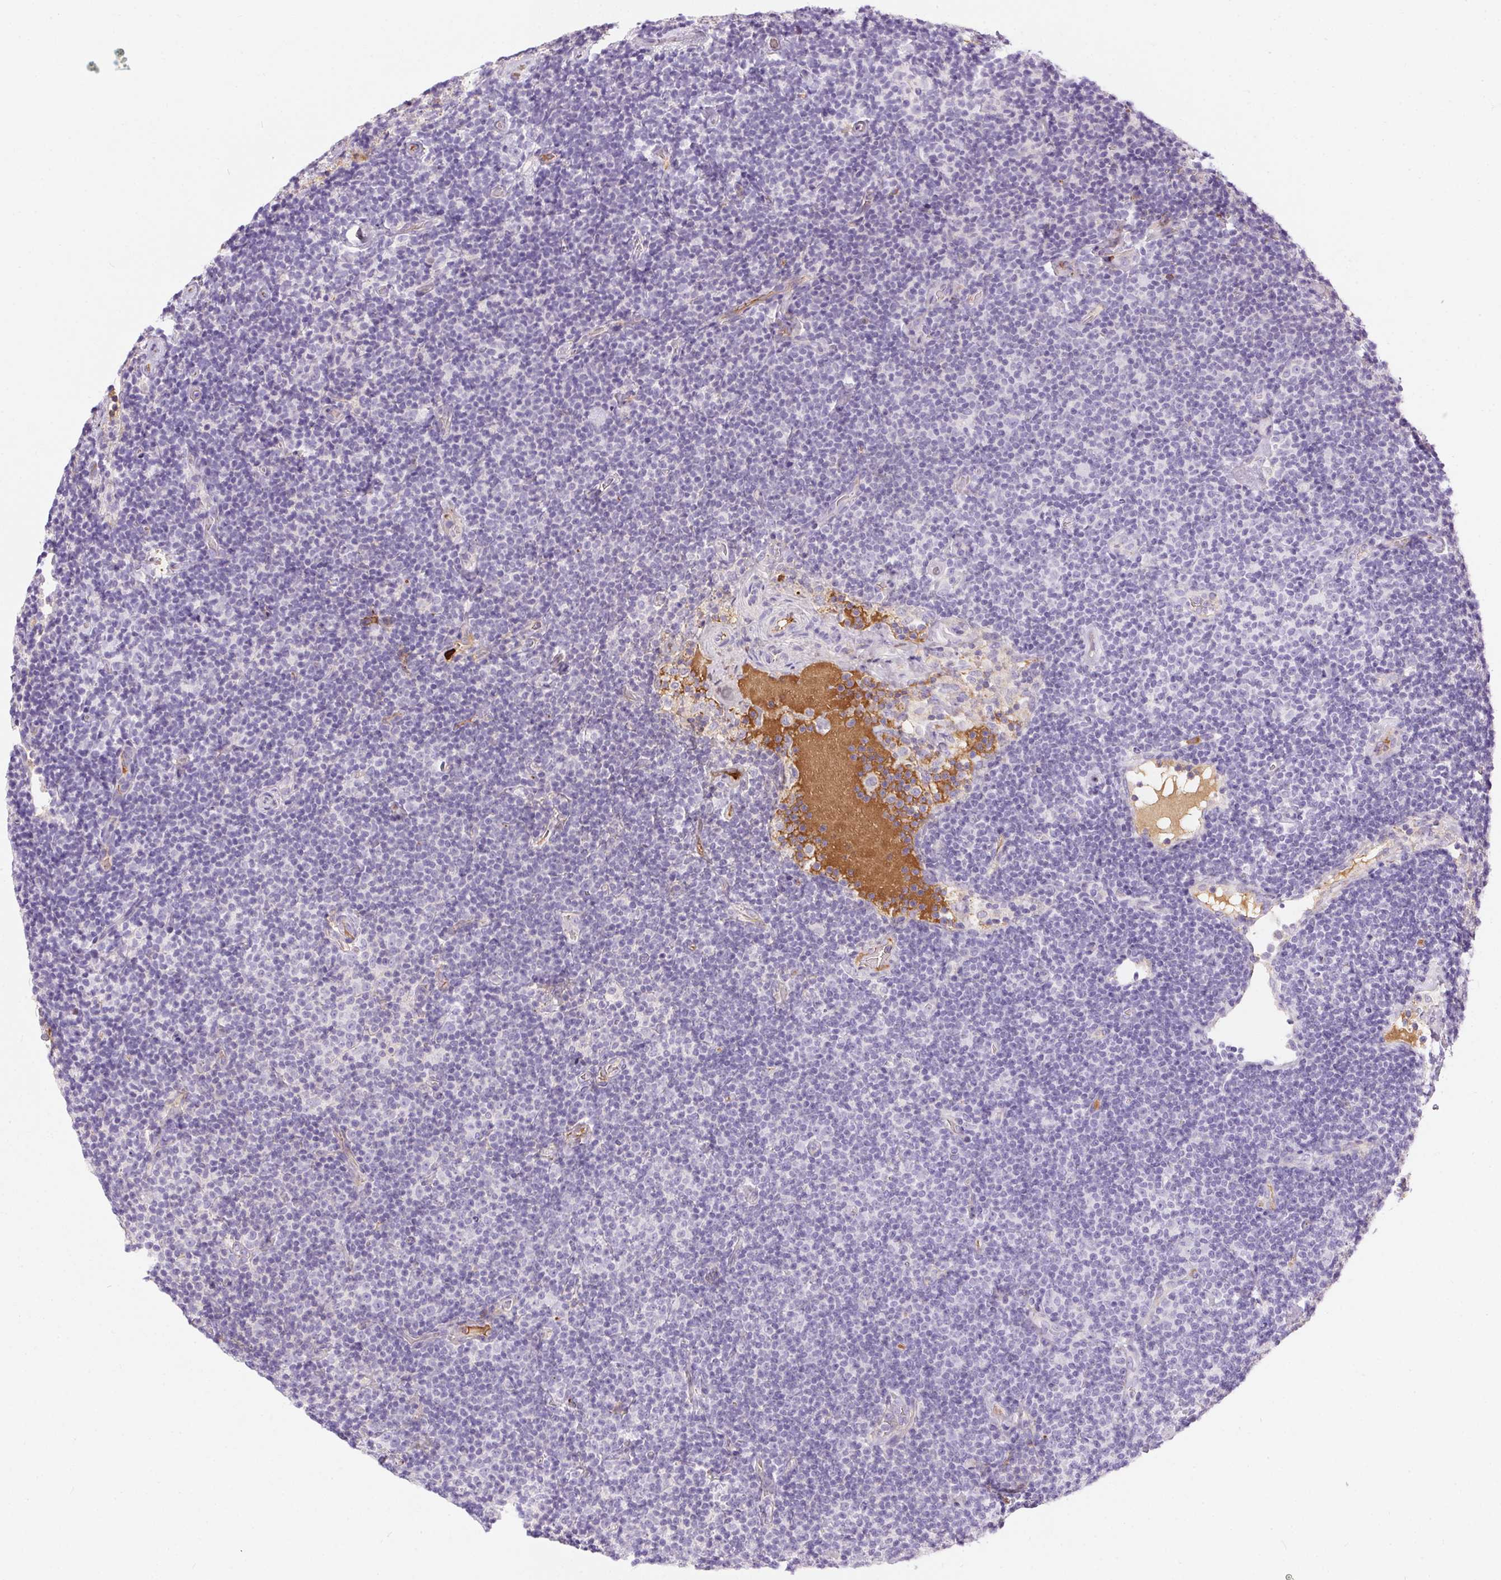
{"staining": {"intensity": "negative", "quantity": "none", "location": "none"}, "tissue": "lymphoma", "cell_type": "Tumor cells", "image_type": "cancer", "snomed": [{"axis": "morphology", "description": "Malignant lymphoma, non-Hodgkin's type, Low grade"}, {"axis": "topography", "description": "Lymph node"}], "caption": "DAB (3,3'-diaminobenzidine) immunohistochemical staining of human lymphoma exhibits no significant staining in tumor cells.", "gene": "ORM1", "patient": {"sex": "male", "age": 81}}